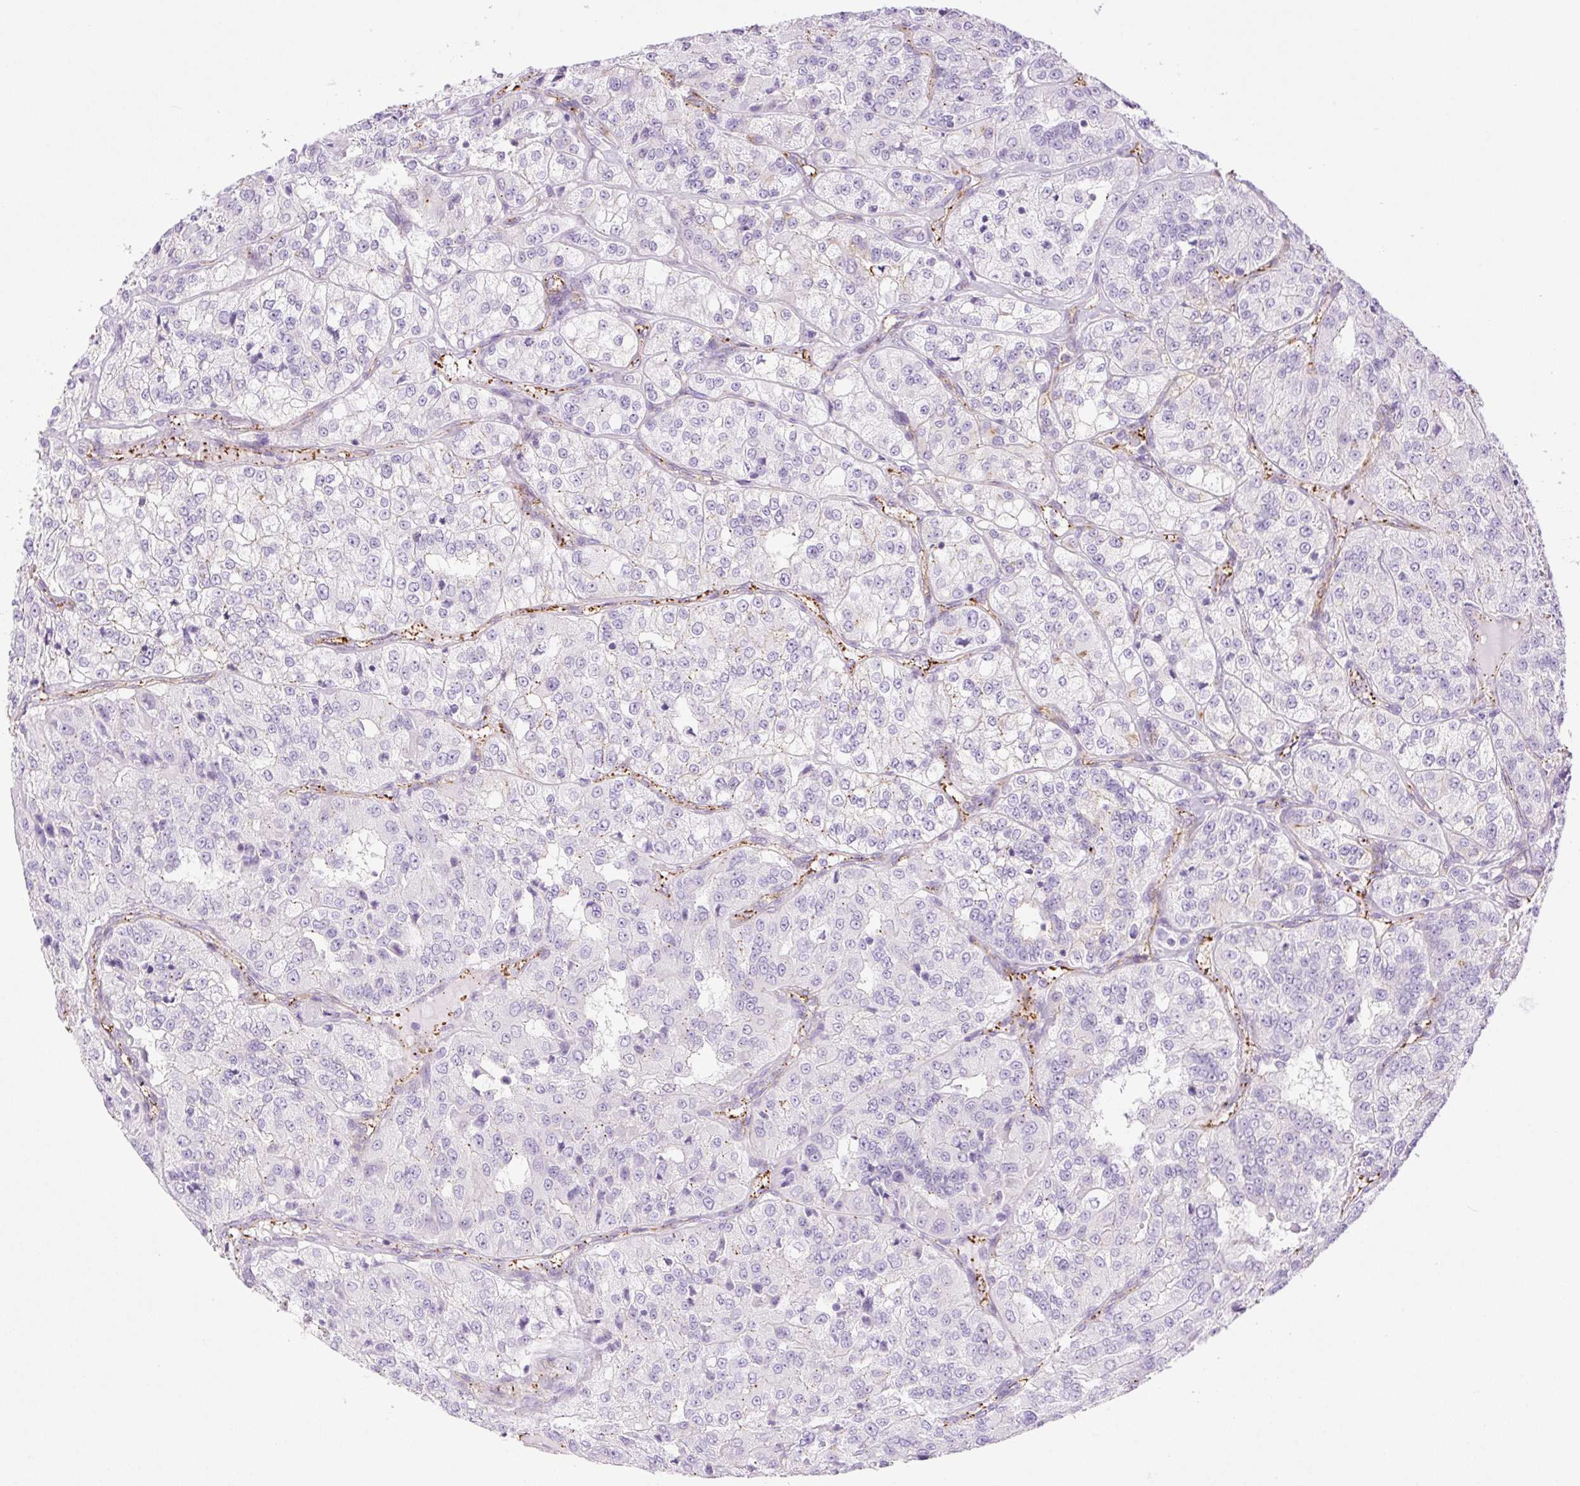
{"staining": {"intensity": "negative", "quantity": "none", "location": "none"}, "tissue": "renal cancer", "cell_type": "Tumor cells", "image_type": "cancer", "snomed": [{"axis": "morphology", "description": "Adenocarcinoma, NOS"}, {"axis": "topography", "description": "Kidney"}], "caption": "Tumor cells are negative for protein expression in human renal cancer.", "gene": "EHD3", "patient": {"sex": "female", "age": 63}}